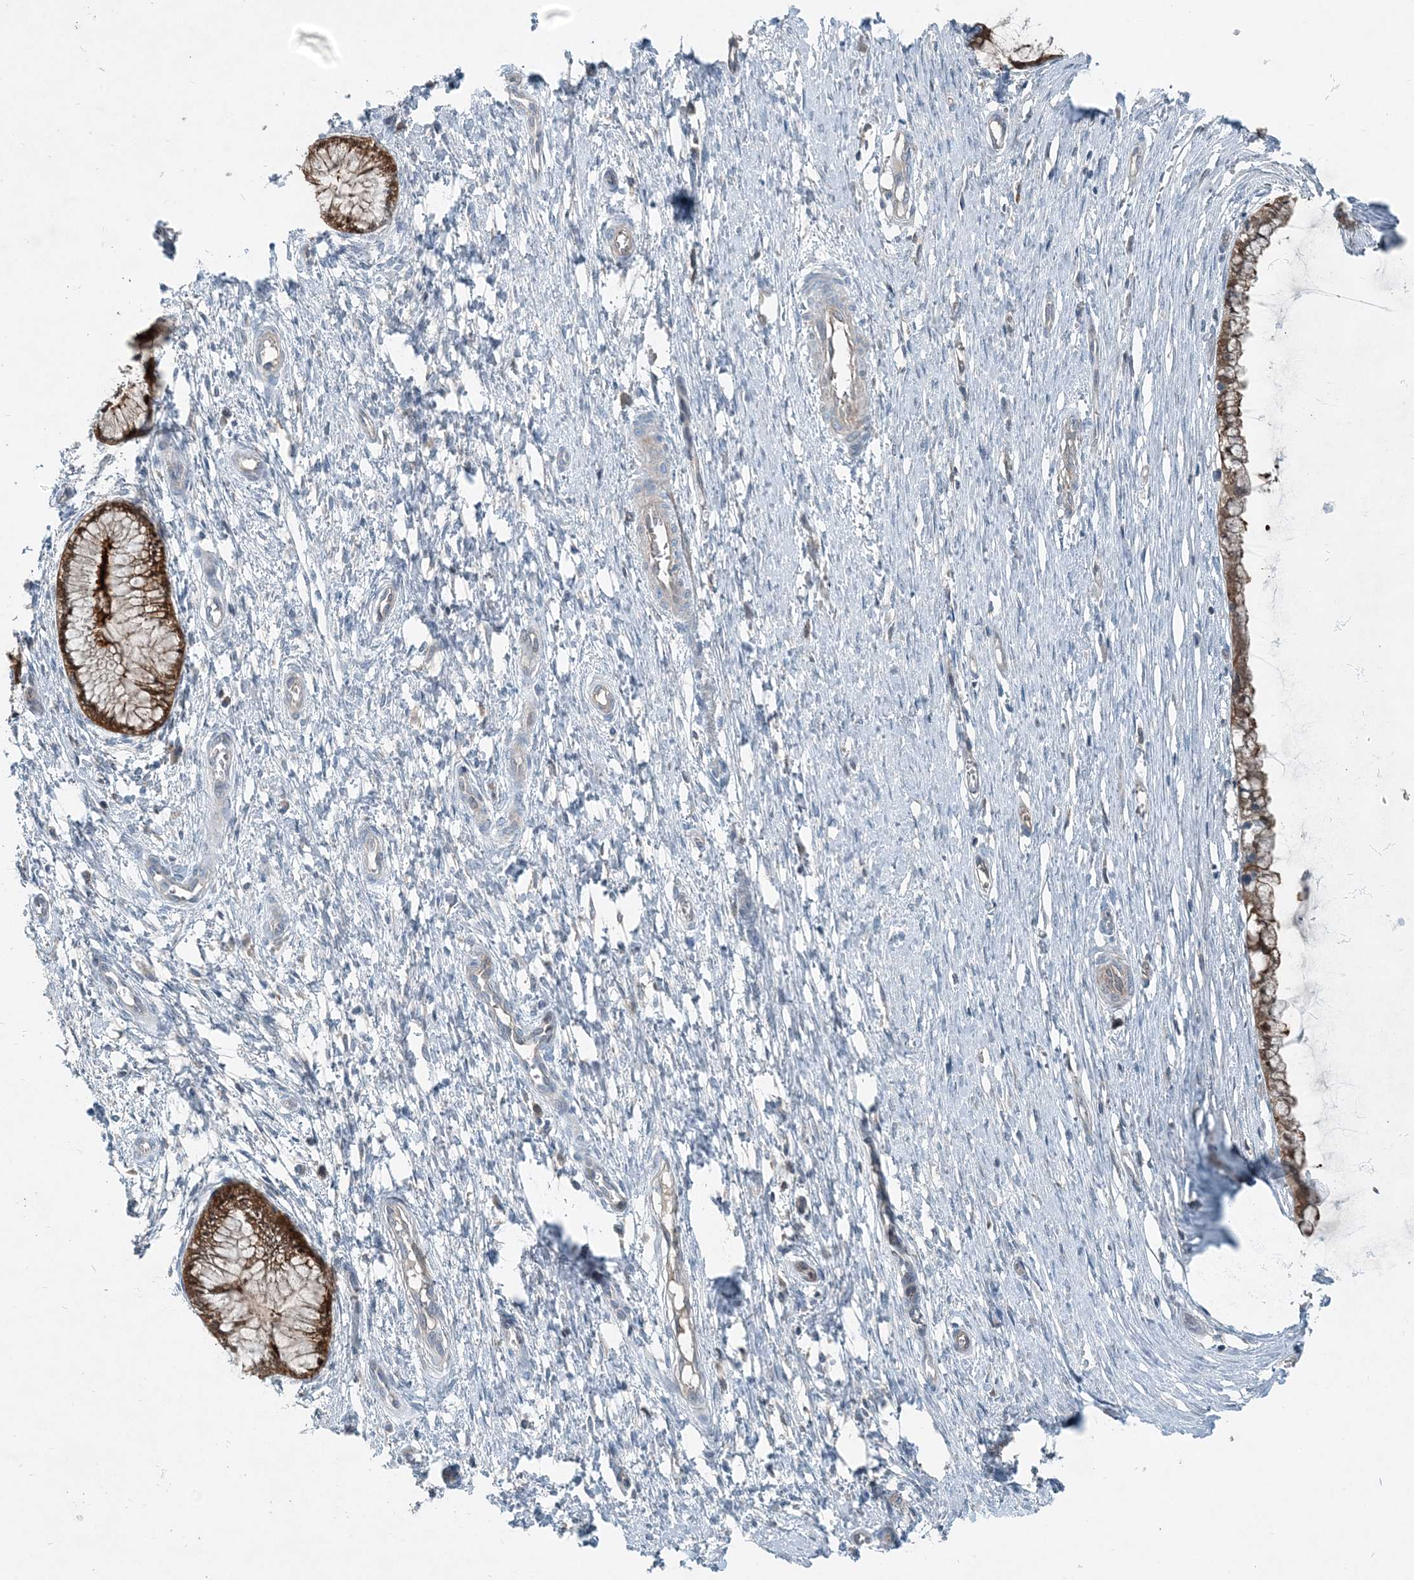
{"staining": {"intensity": "strong", "quantity": ">75%", "location": "cytoplasmic/membranous"}, "tissue": "cervix", "cell_type": "Glandular cells", "image_type": "normal", "snomed": [{"axis": "morphology", "description": "Normal tissue, NOS"}, {"axis": "topography", "description": "Cervix"}], "caption": "Brown immunohistochemical staining in benign cervix demonstrates strong cytoplasmic/membranous staining in about >75% of glandular cells. (DAB (3,3'-diaminobenzidine) IHC, brown staining for protein, blue staining for nuclei).", "gene": "ARMH1", "patient": {"sex": "female", "age": 55}}